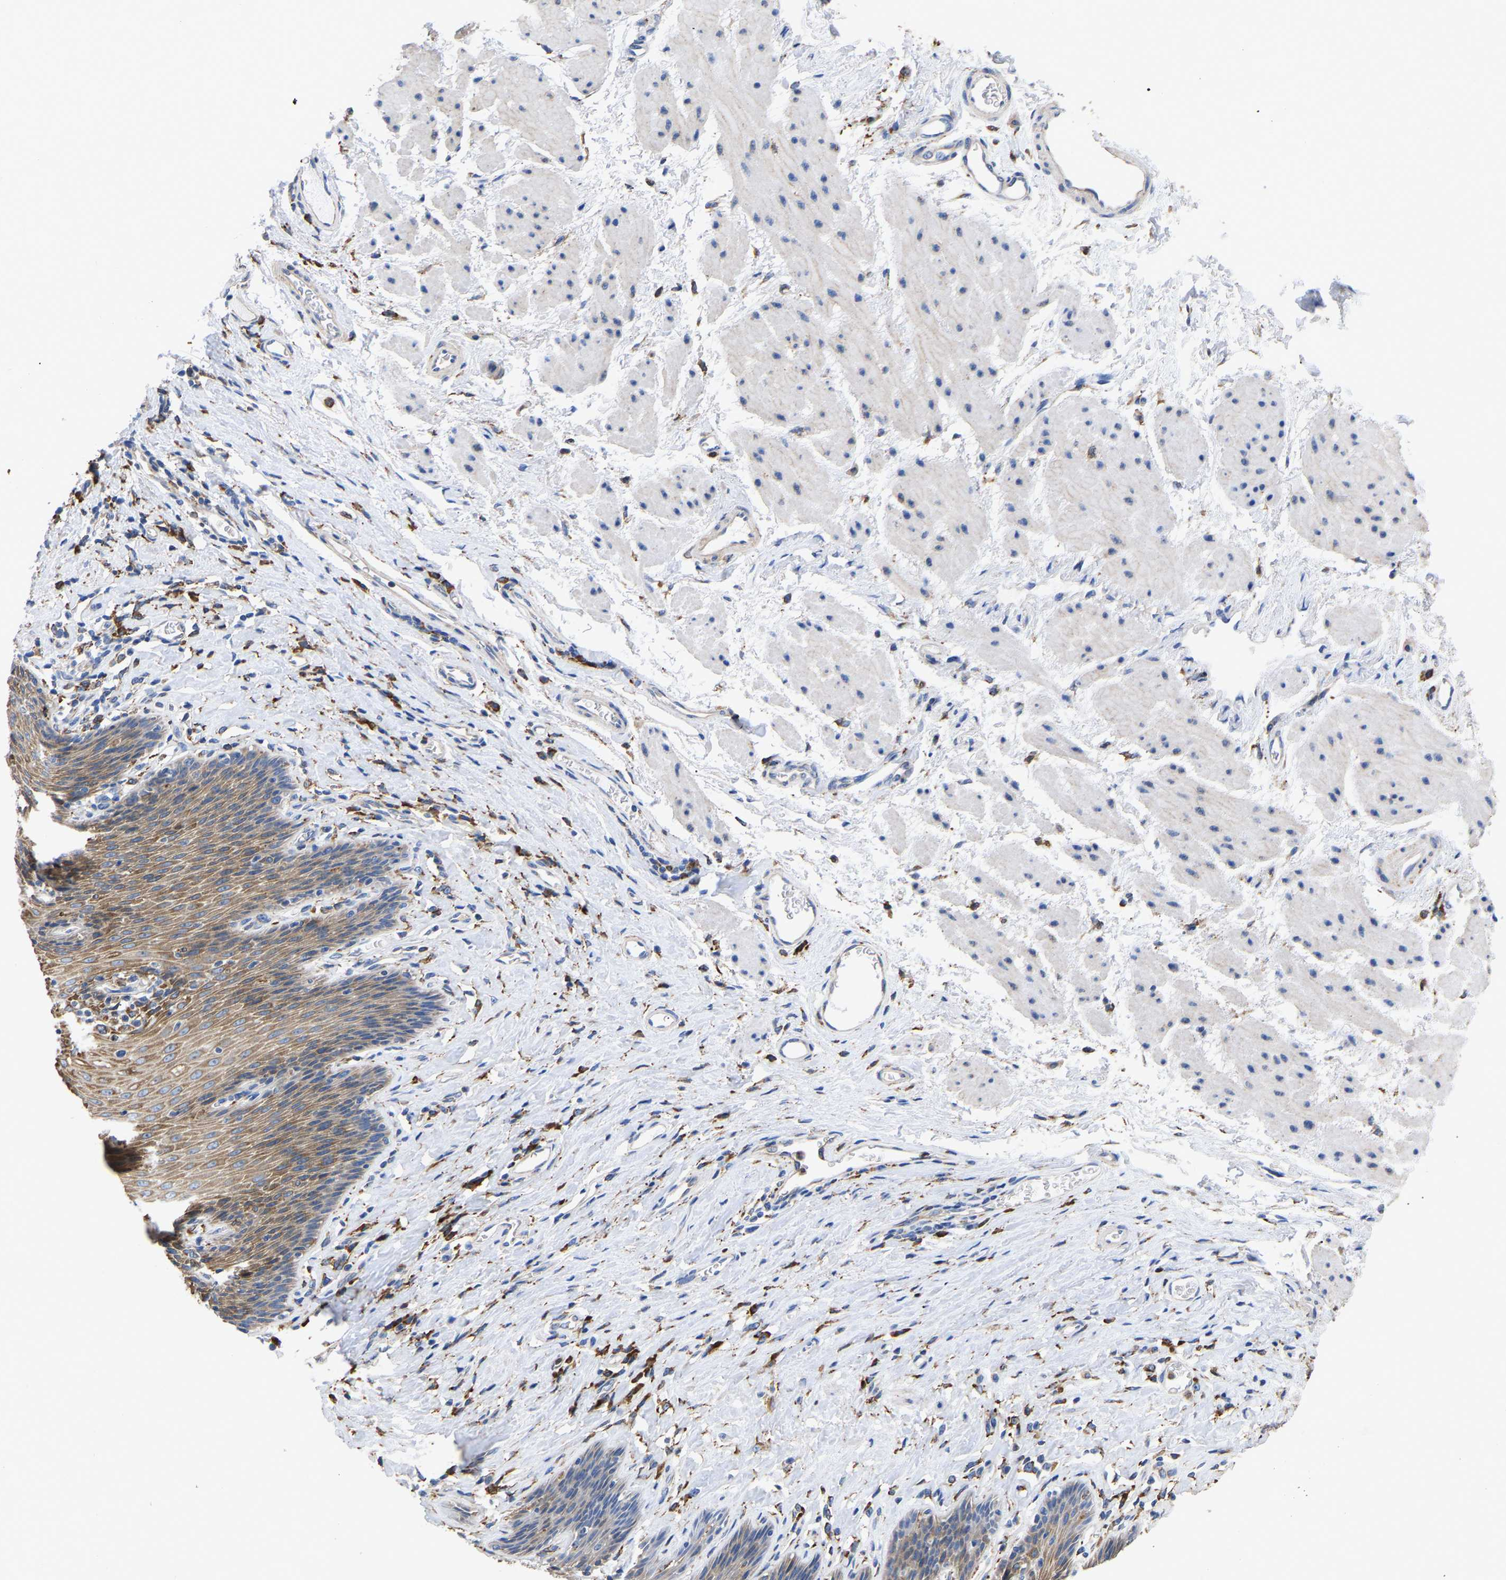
{"staining": {"intensity": "moderate", "quantity": ">75%", "location": "cytoplasmic/membranous"}, "tissue": "esophagus", "cell_type": "Squamous epithelial cells", "image_type": "normal", "snomed": [{"axis": "morphology", "description": "Normal tissue, NOS"}, {"axis": "topography", "description": "Esophagus"}], "caption": "Esophagus stained with a brown dye reveals moderate cytoplasmic/membranous positive positivity in approximately >75% of squamous epithelial cells.", "gene": "P4HB", "patient": {"sex": "female", "age": 61}}